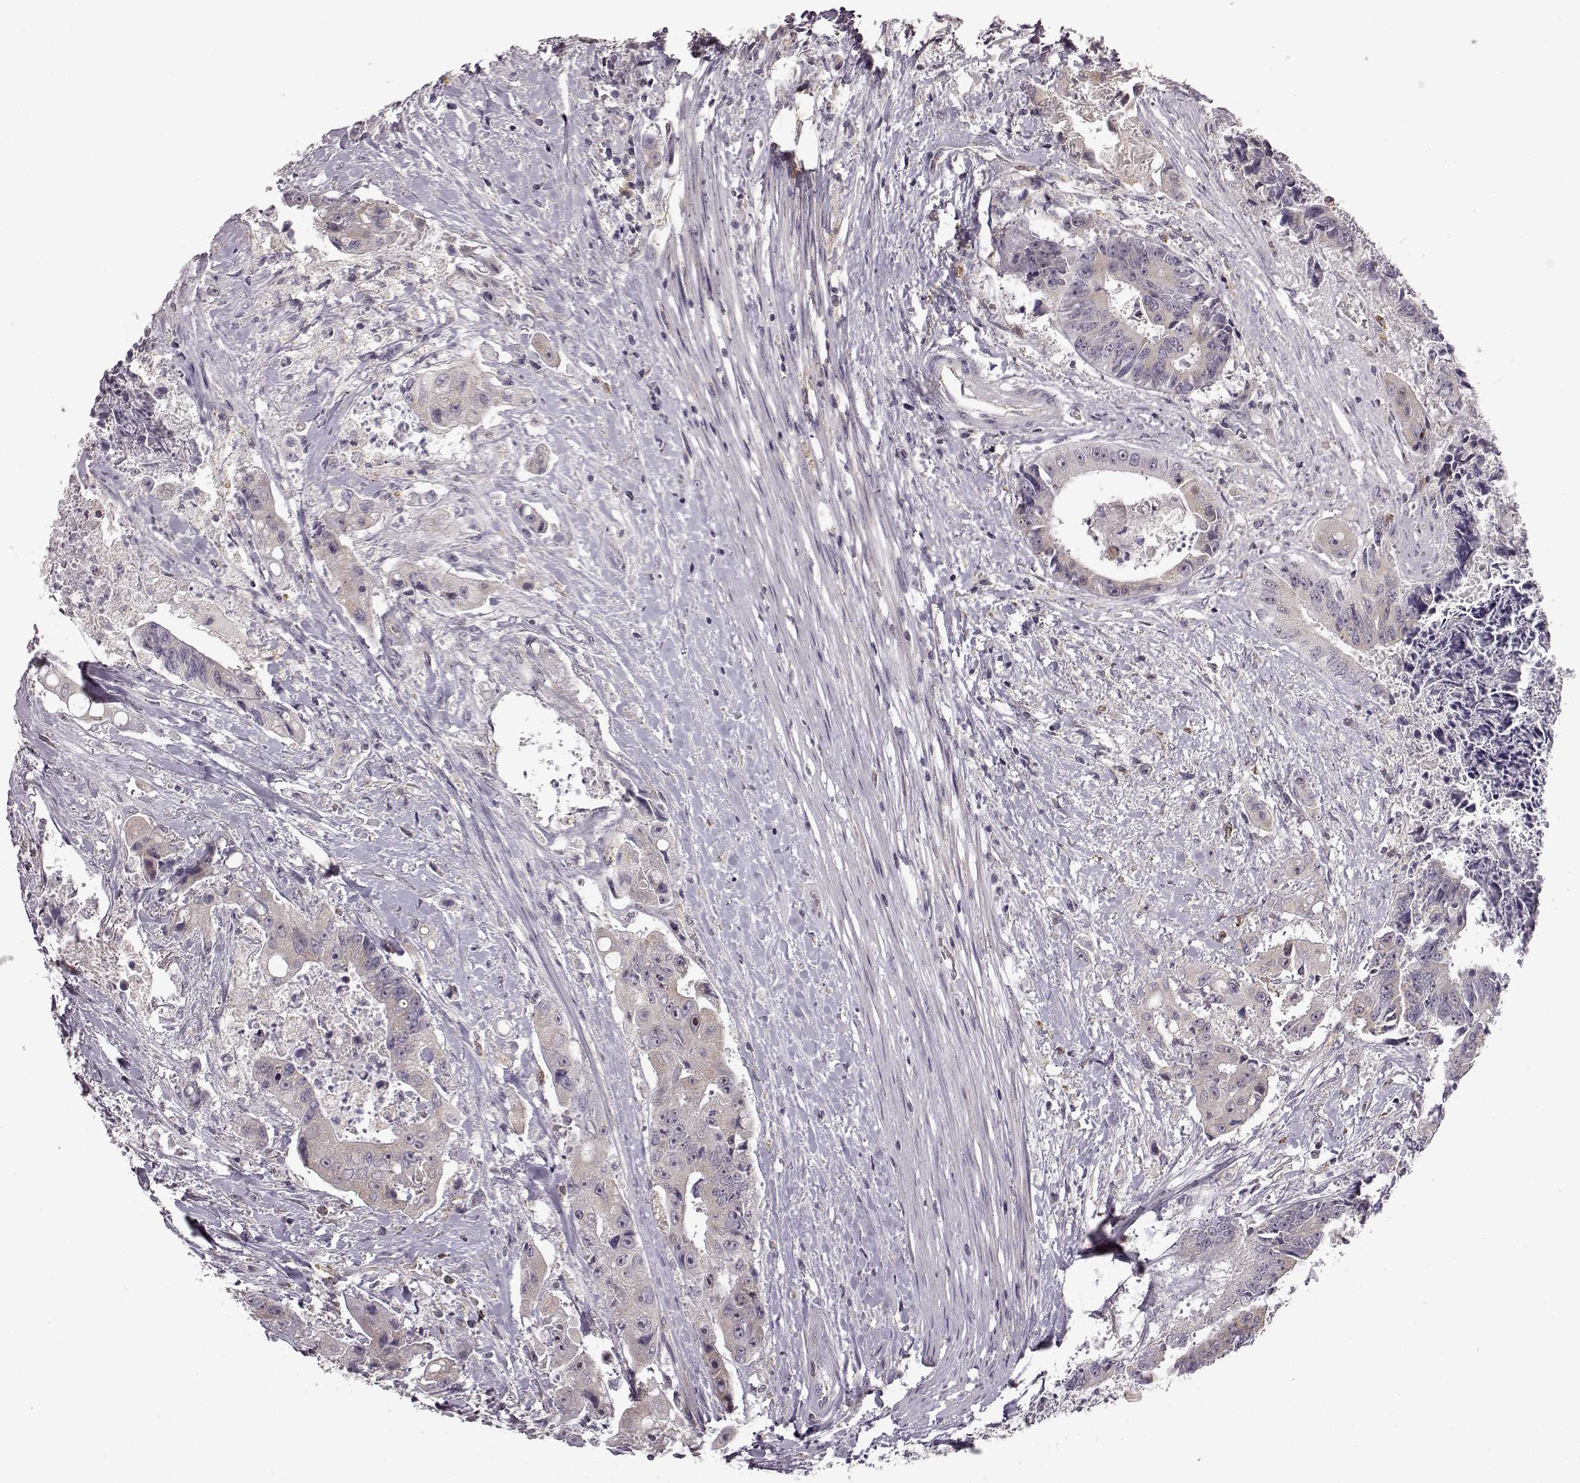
{"staining": {"intensity": "weak", "quantity": "<25%", "location": "cytoplasmic/membranous"}, "tissue": "colorectal cancer", "cell_type": "Tumor cells", "image_type": "cancer", "snomed": [{"axis": "morphology", "description": "Adenocarcinoma, NOS"}, {"axis": "topography", "description": "Rectum"}], "caption": "Immunohistochemistry (IHC) of colorectal cancer reveals no positivity in tumor cells.", "gene": "B3GNT6", "patient": {"sex": "male", "age": 54}}